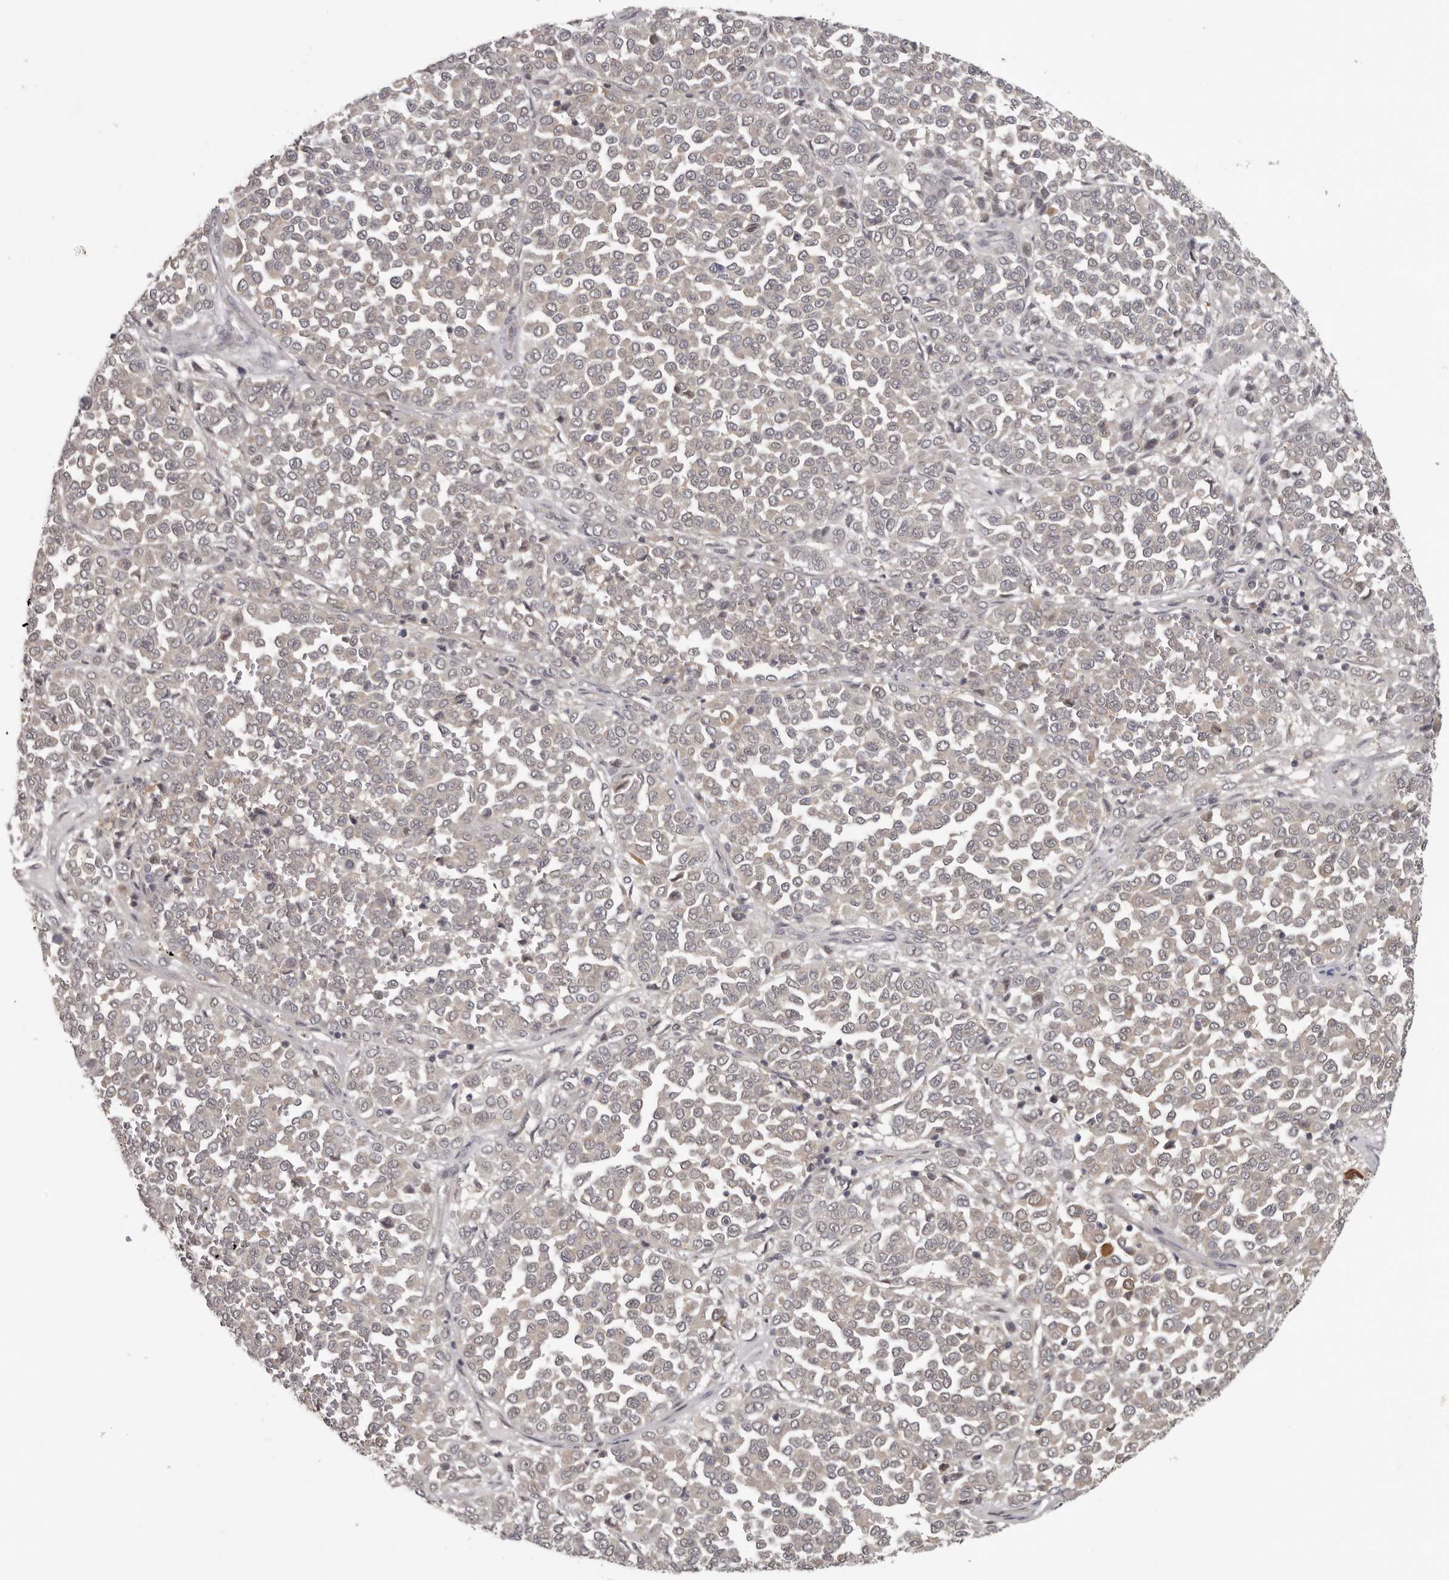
{"staining": {"intensity": "negative", "quantity": "none", "location": "none"}, "tissue": "melanoma", "cell_type": "Tumor cells", "image_type": "cancer", "snomed": [{"axis": "morphology", "description": "Malignant melanoma, Metastatic site"}, {"axis": "topography", "description": "Pancreas"}], "caption": "Immunohistochemical staining of human melanoma shows no significant expression in tumor cells.", "gene": "ANKRD44", "patient": {"sex": "female", "age": 30}}